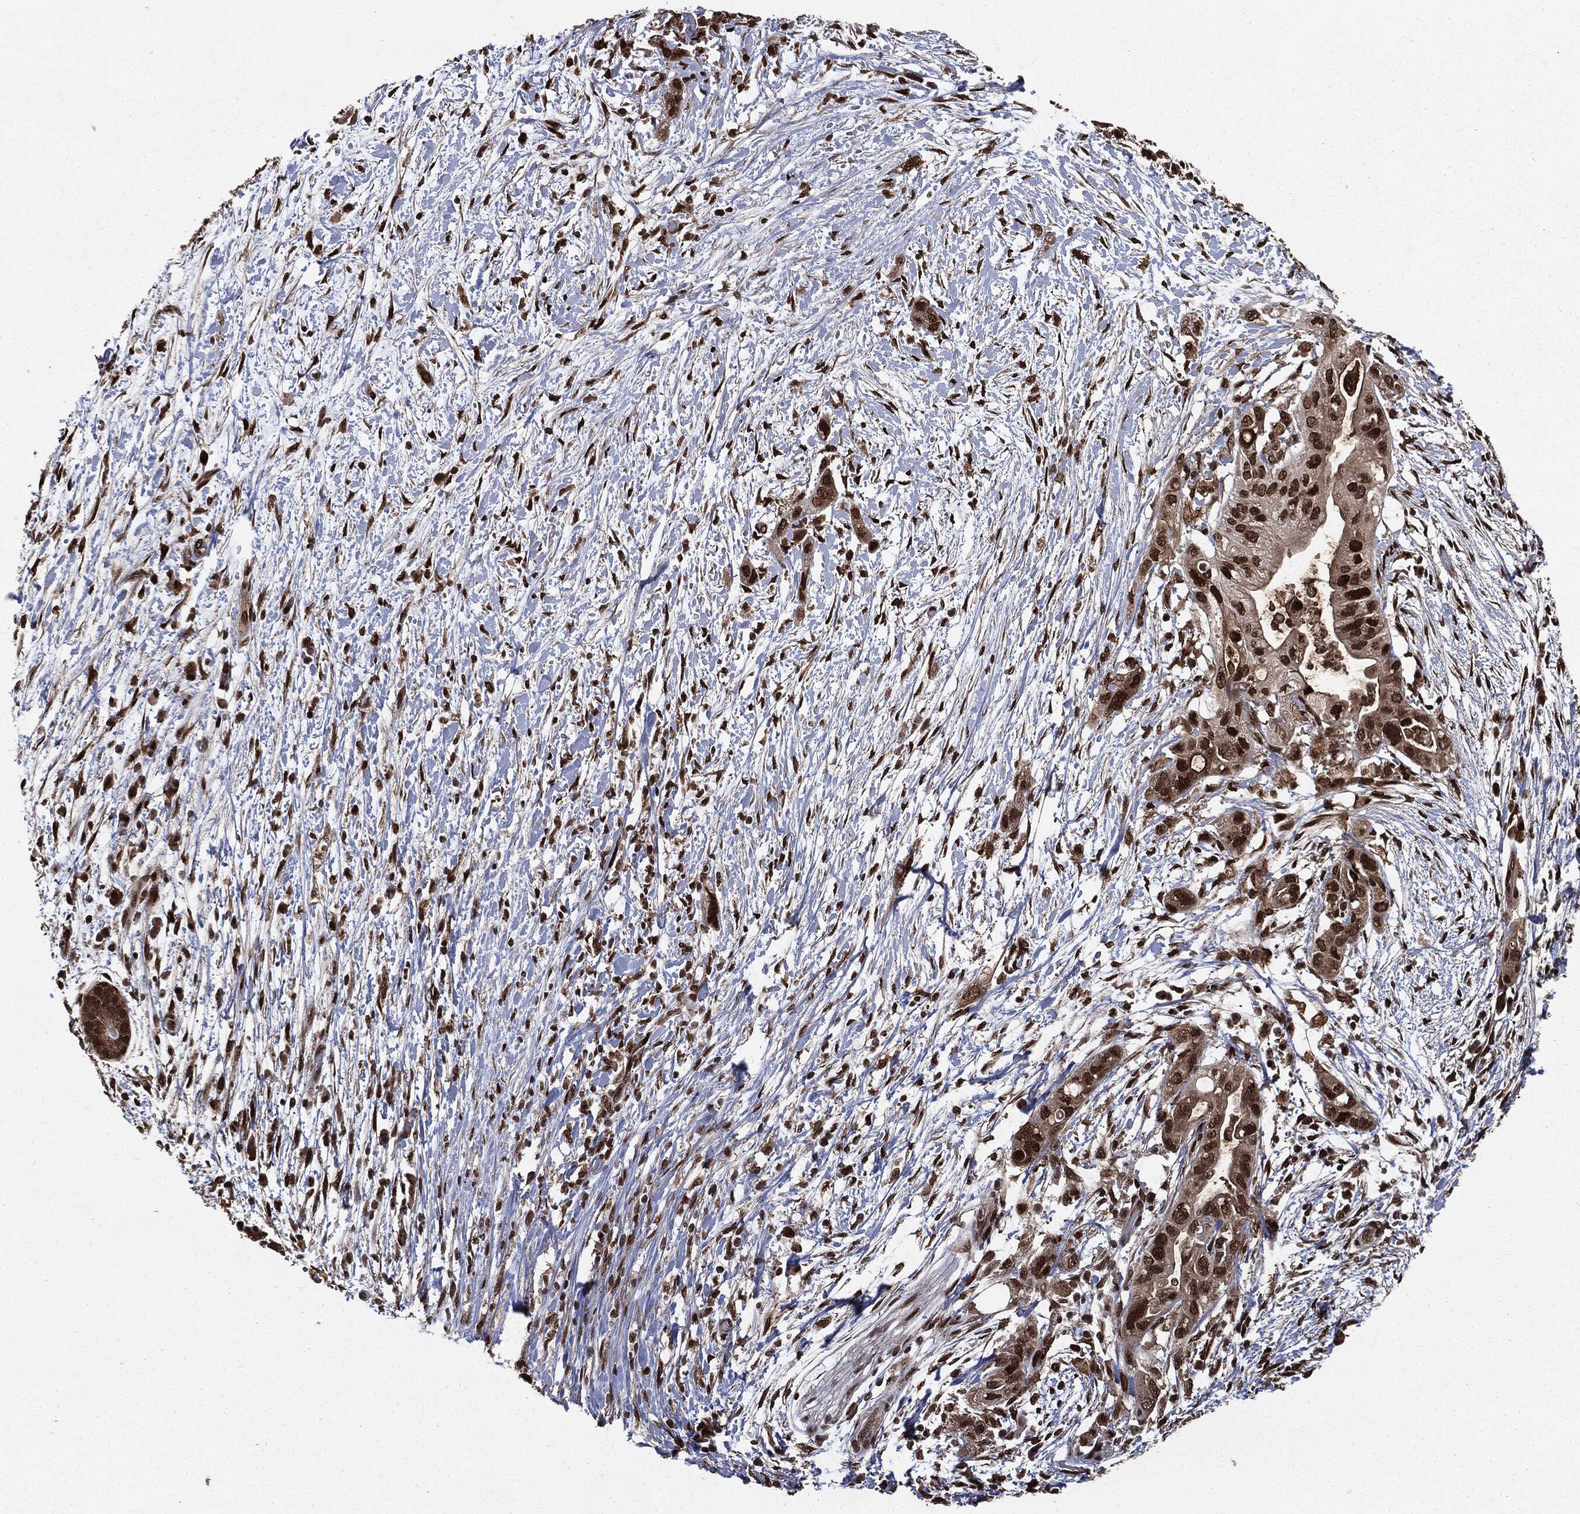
{"staining": {"intensity": "strong", "quantity": ">75%", "location": "nuclear"}, "tissue": "pancreatic cancer", "cell_type": "Tumor cells", "image_type": "cancer", "snomed": [{"axis": "morphology", "description": "Adenocarcinoma, NOS"}, {"axis": "topography", "description": "Pancreas"}], "caption": "DAB immunohistochemical staining of human pancreatic cancer (adenocarcinoma) displays strong nuclear protein staining in about >75% of tumor cells.", "gene": "DVL2", "patient": {"sex": "female", "age": 72}}